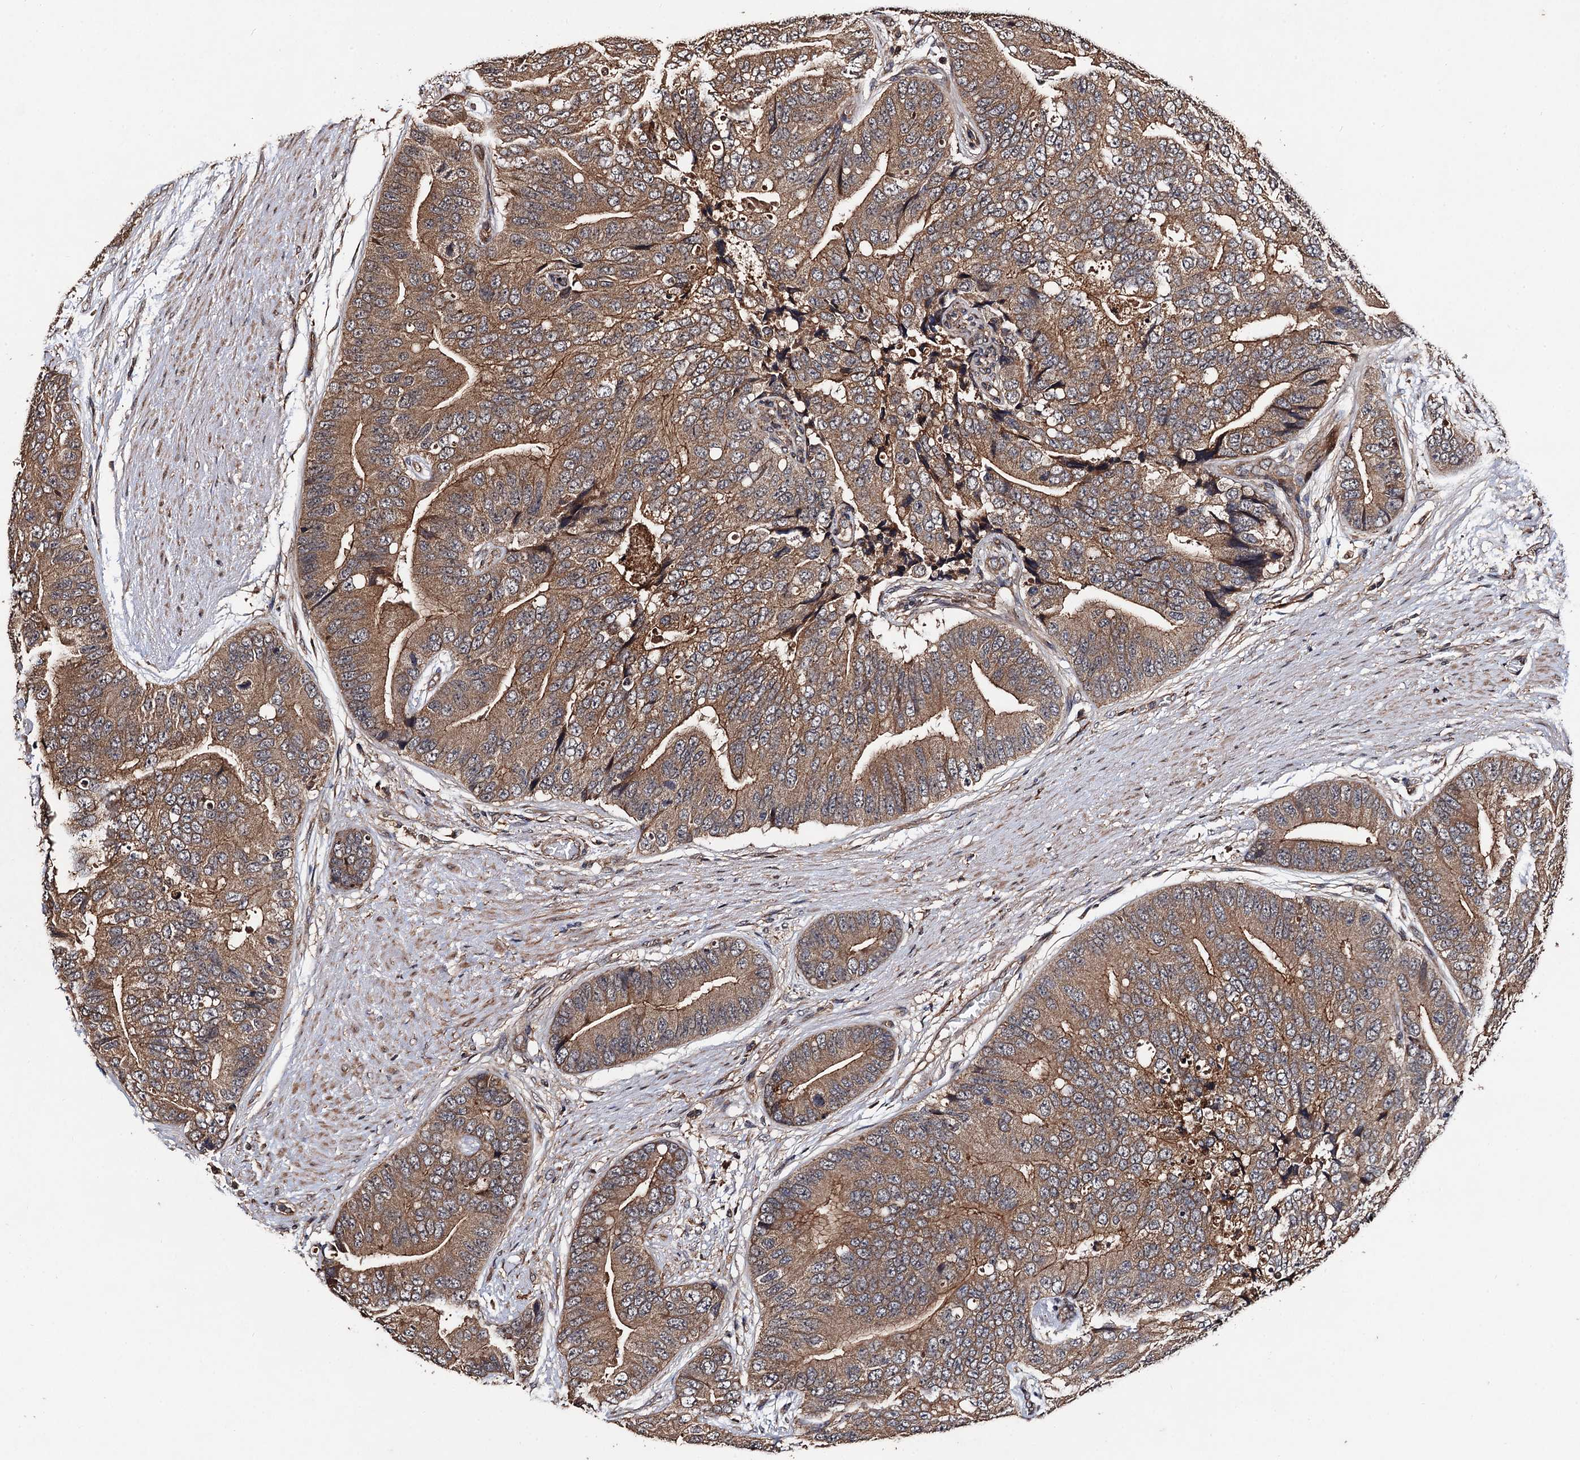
{"staining": {"intensity": "moderate", "quantity": ">75%", "location": "cytoplasmic/membranous"}, "tissue": "prostate cancer", "cell_type": "Tumor cells", "image_type": "cancer", "snomed": [{"axis": "morphology", "description": "Adenocarcinoma, High grade"}, {"axis": "topography", "description": "Prostate"}], "caption": "Protein staining displays moderate cytoplasmic/membranous positivity in about >75% of tumor cells in prostate cancer (high-grade adenocarcinoma).", "gene": "TMEM39B", "patient": {"sex": "male", "age": 70}}